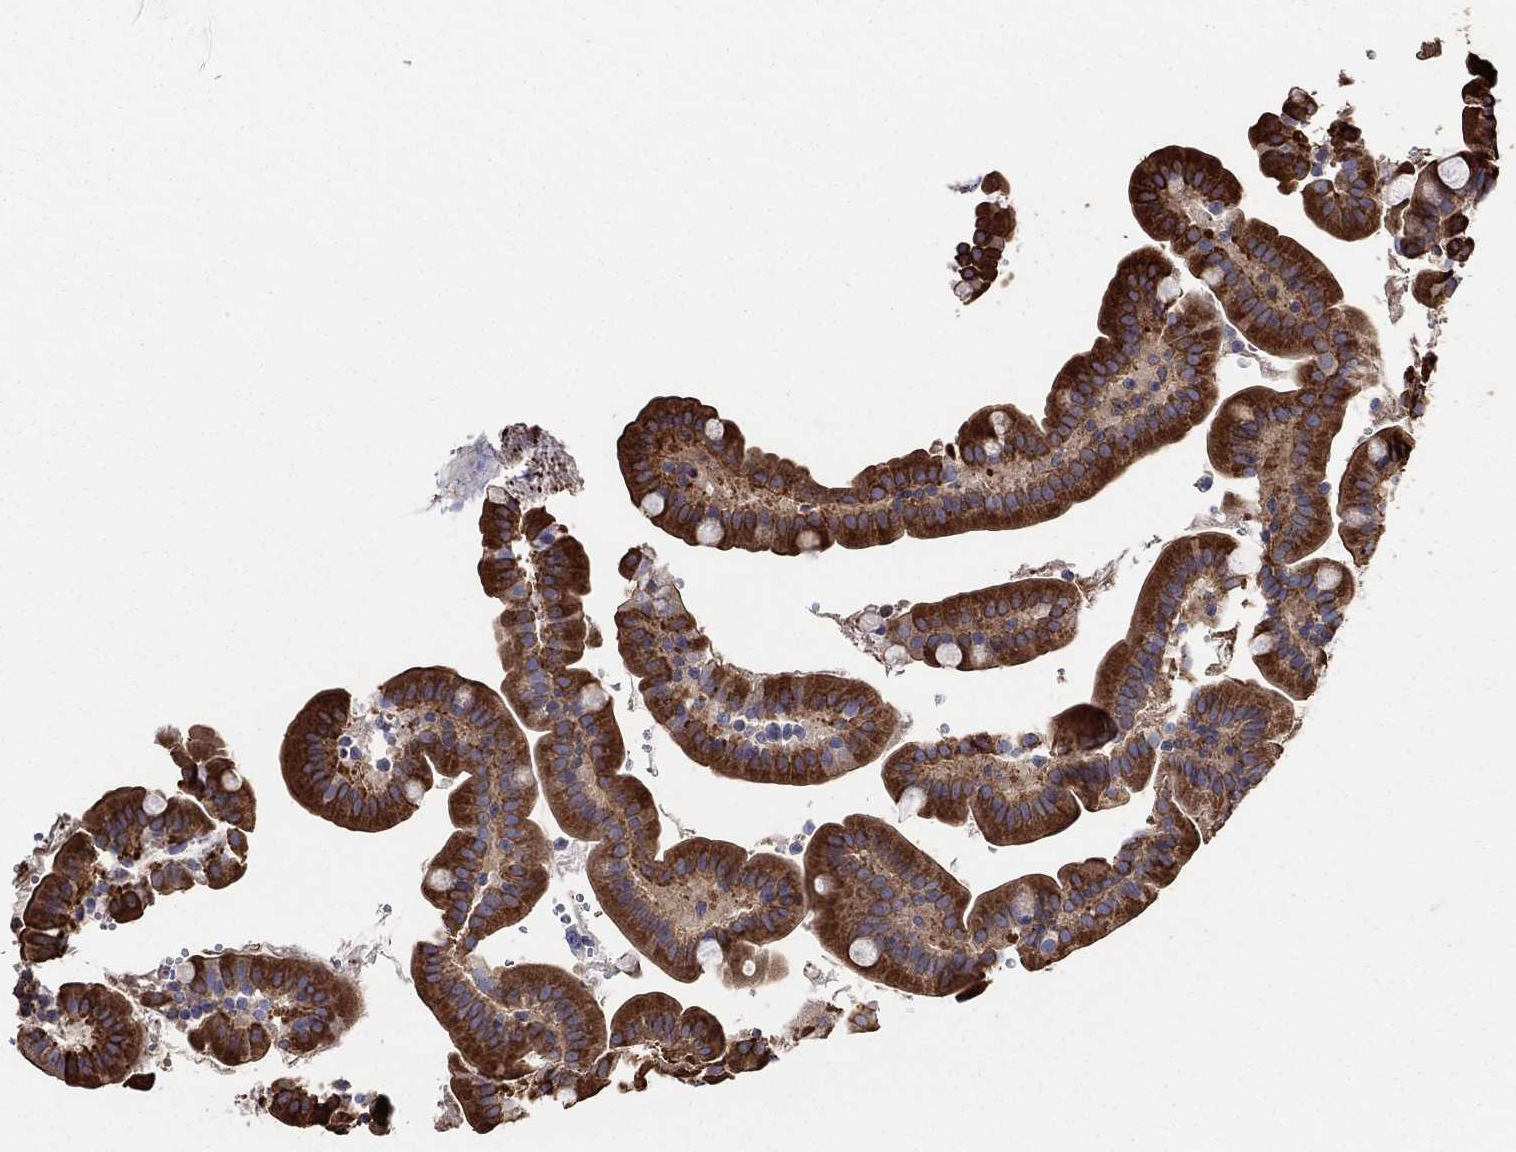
{"staining": {"intensity": "strong", "quantity": ">75%", "location": "cytoplasmic/membranous"}, "tissue": "small intestine", "cell_type": "Glandular cells", "image_type": "normal", "snomed": [{"axis": "morphology", "description": "Normal tissue, NOS"}, {"axis": "topography", "description": "Small intestine"}], "caption": "IHC of normal human small intestine reveals high levels of strong cytoplasmic/membranous positivity in about >75% of glandular cells.", "gene": "NPHP1", "patient": {"sex": "female", "age": 44}}